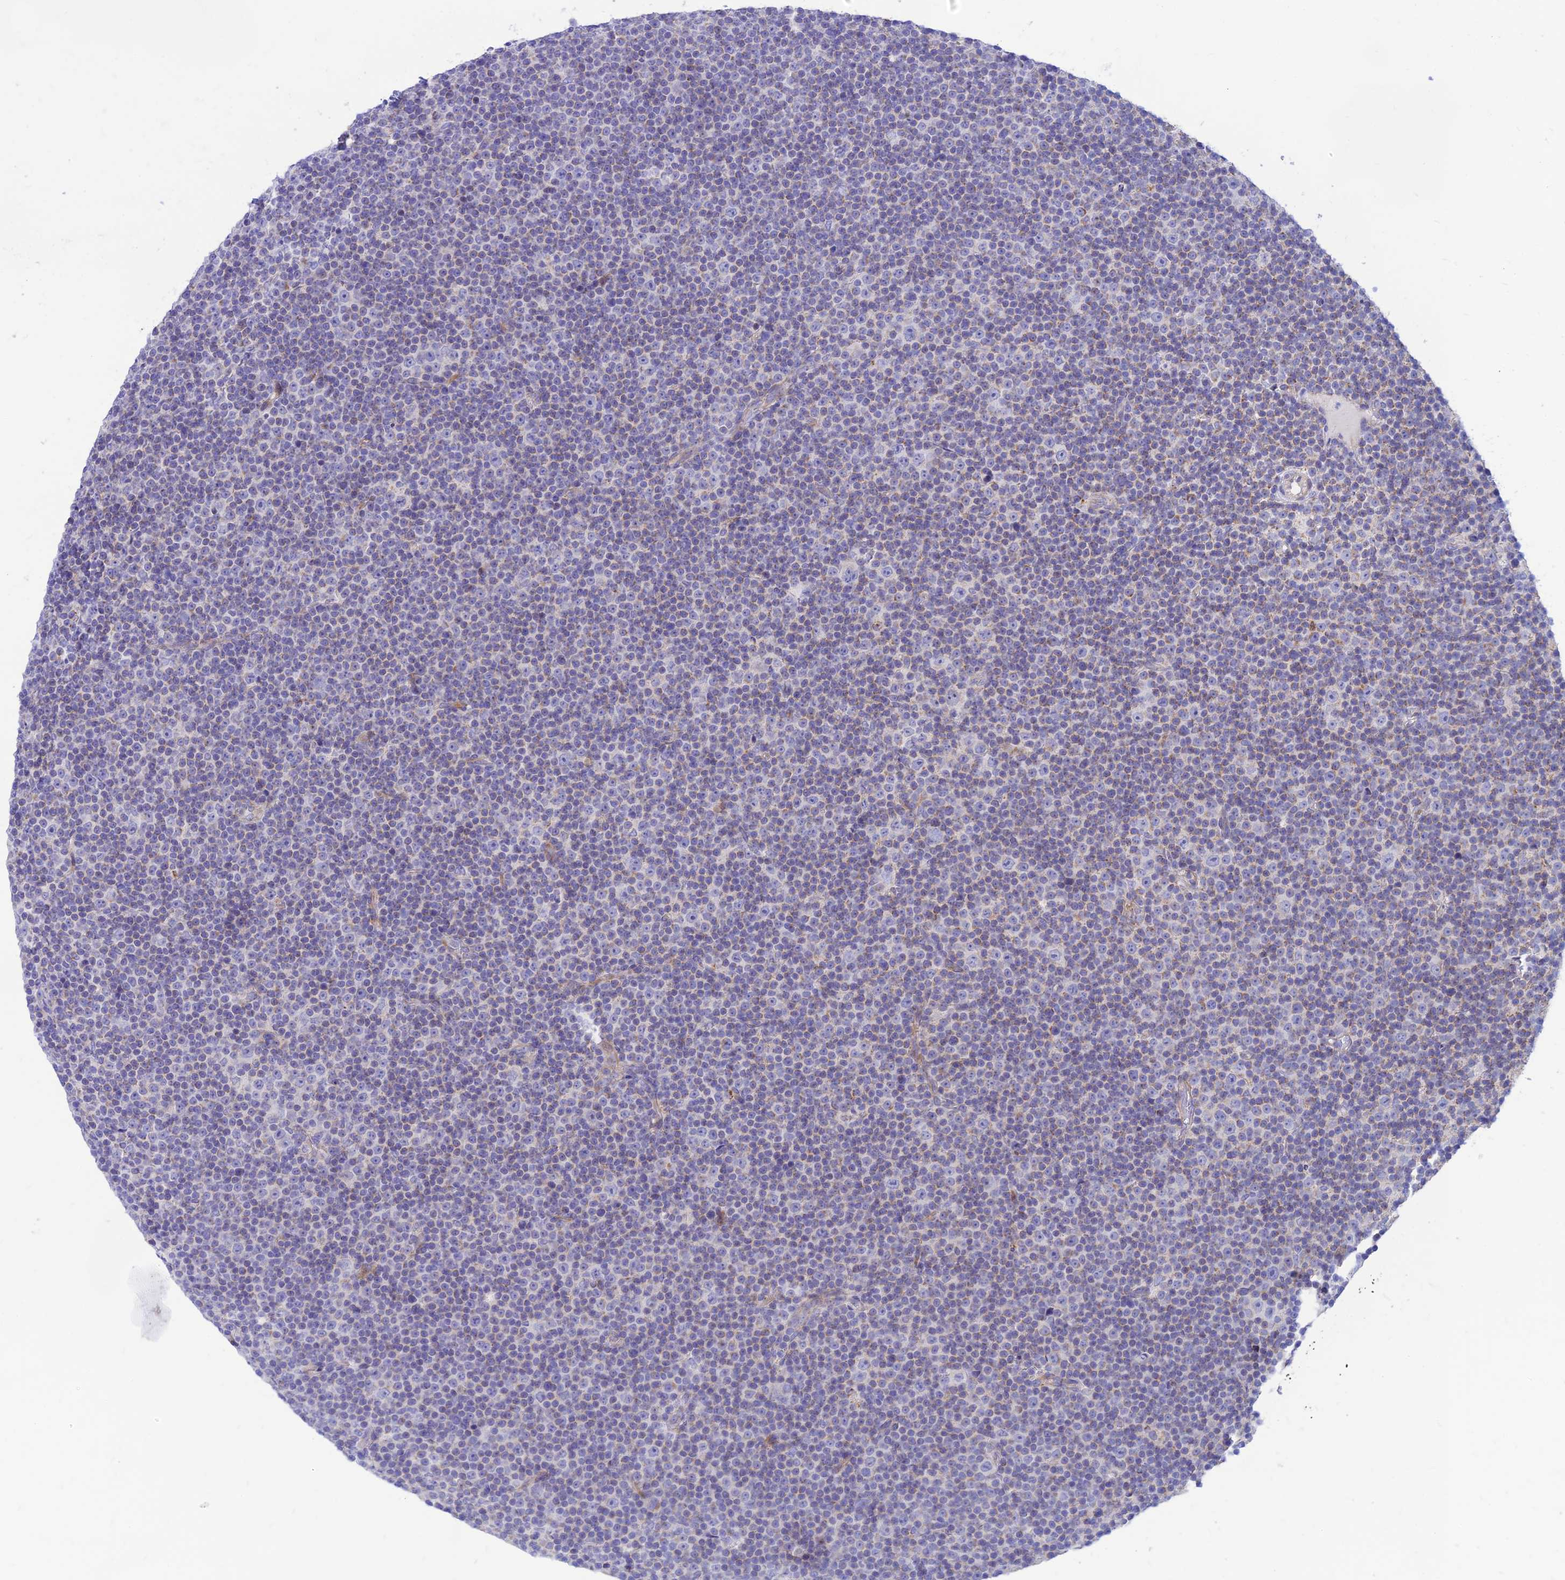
{"staining": {"intensity": "negative", "quantity": "none", "location": "none"}, "tissue": "lymphoma", "cell_type": "Tumor cells", "image_type": "cancer", "snomed": [{"axis": "morphology", "description": "Malignant lymphoma, non-Hodgkin's type, Low grade"}, {"axis": "topography", "description": "Lymph node"}], "caption": "The immunohistochemistry image has no significant staining in tumor cells of malignant lymphoma, non-Hodgkin's type (low-grade) tissue.", "gene": "FAM186B", "patient": {"sex": "female", "age": 67}}